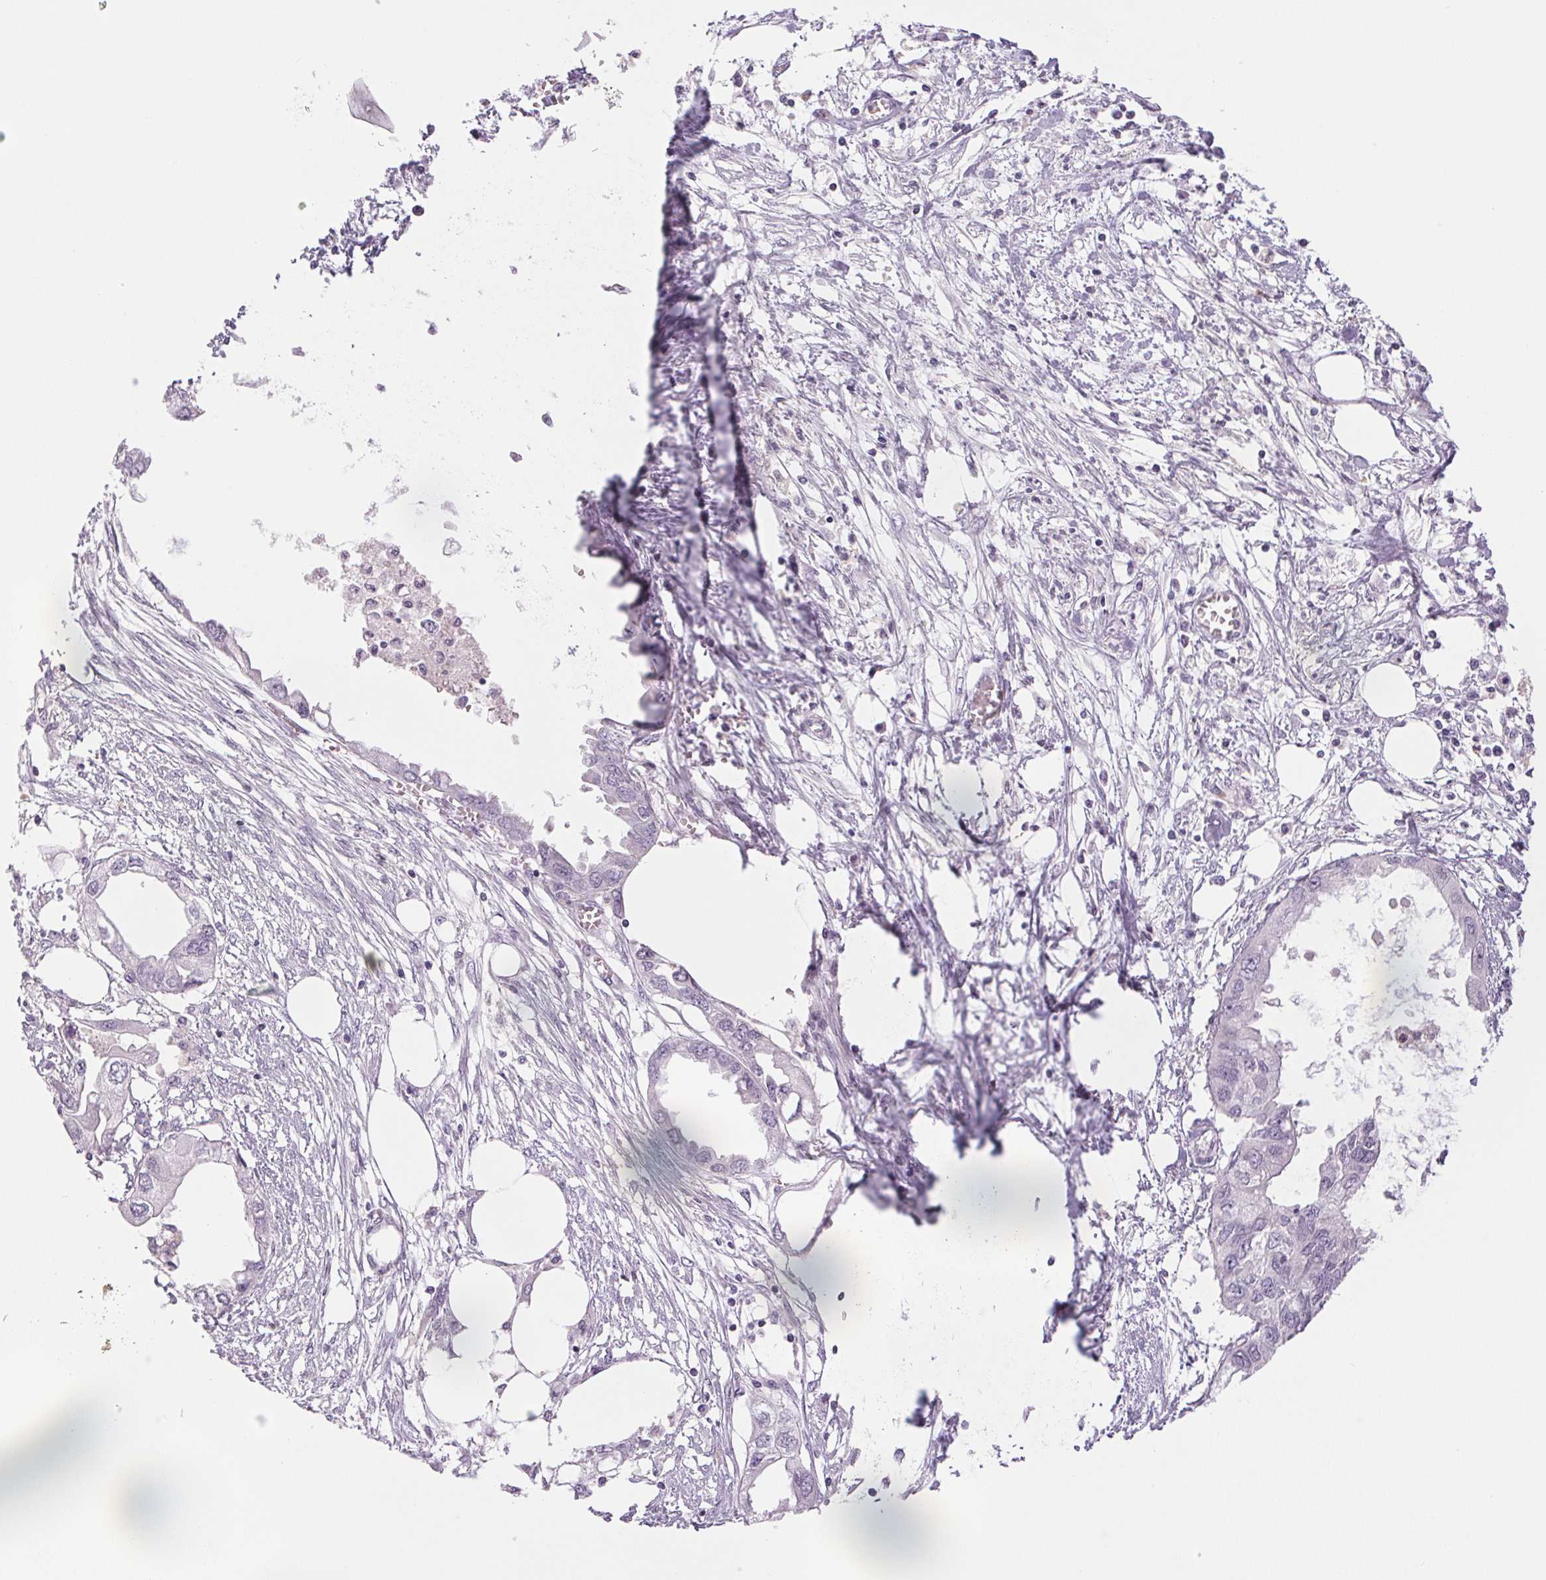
{"staining": {"intensity": "negative", "quantity": "none", "location": "none"}, "tissue": "endometrial cancer", "cell_type": "Tumor cells", "image_type": "cancer", "snomed": [{"axis": "morphology", "description": "Adenocarcinoma, NOS"}, {"axis": "morphology", "description": "Adenocarcinoma, metastatic, NOS"}, {"axis": "topography", "description": "Adipose tissue"}, {"axis": "topography", "description": "Endometrium"}], "caption": "Immunohistochemical staining of endometrial cancer (metastatic adenocarcinoma) shows no significant positivity in tumor cells.", "gene": "ECPAS", "patient": {"sex": "female", "age": 67}}